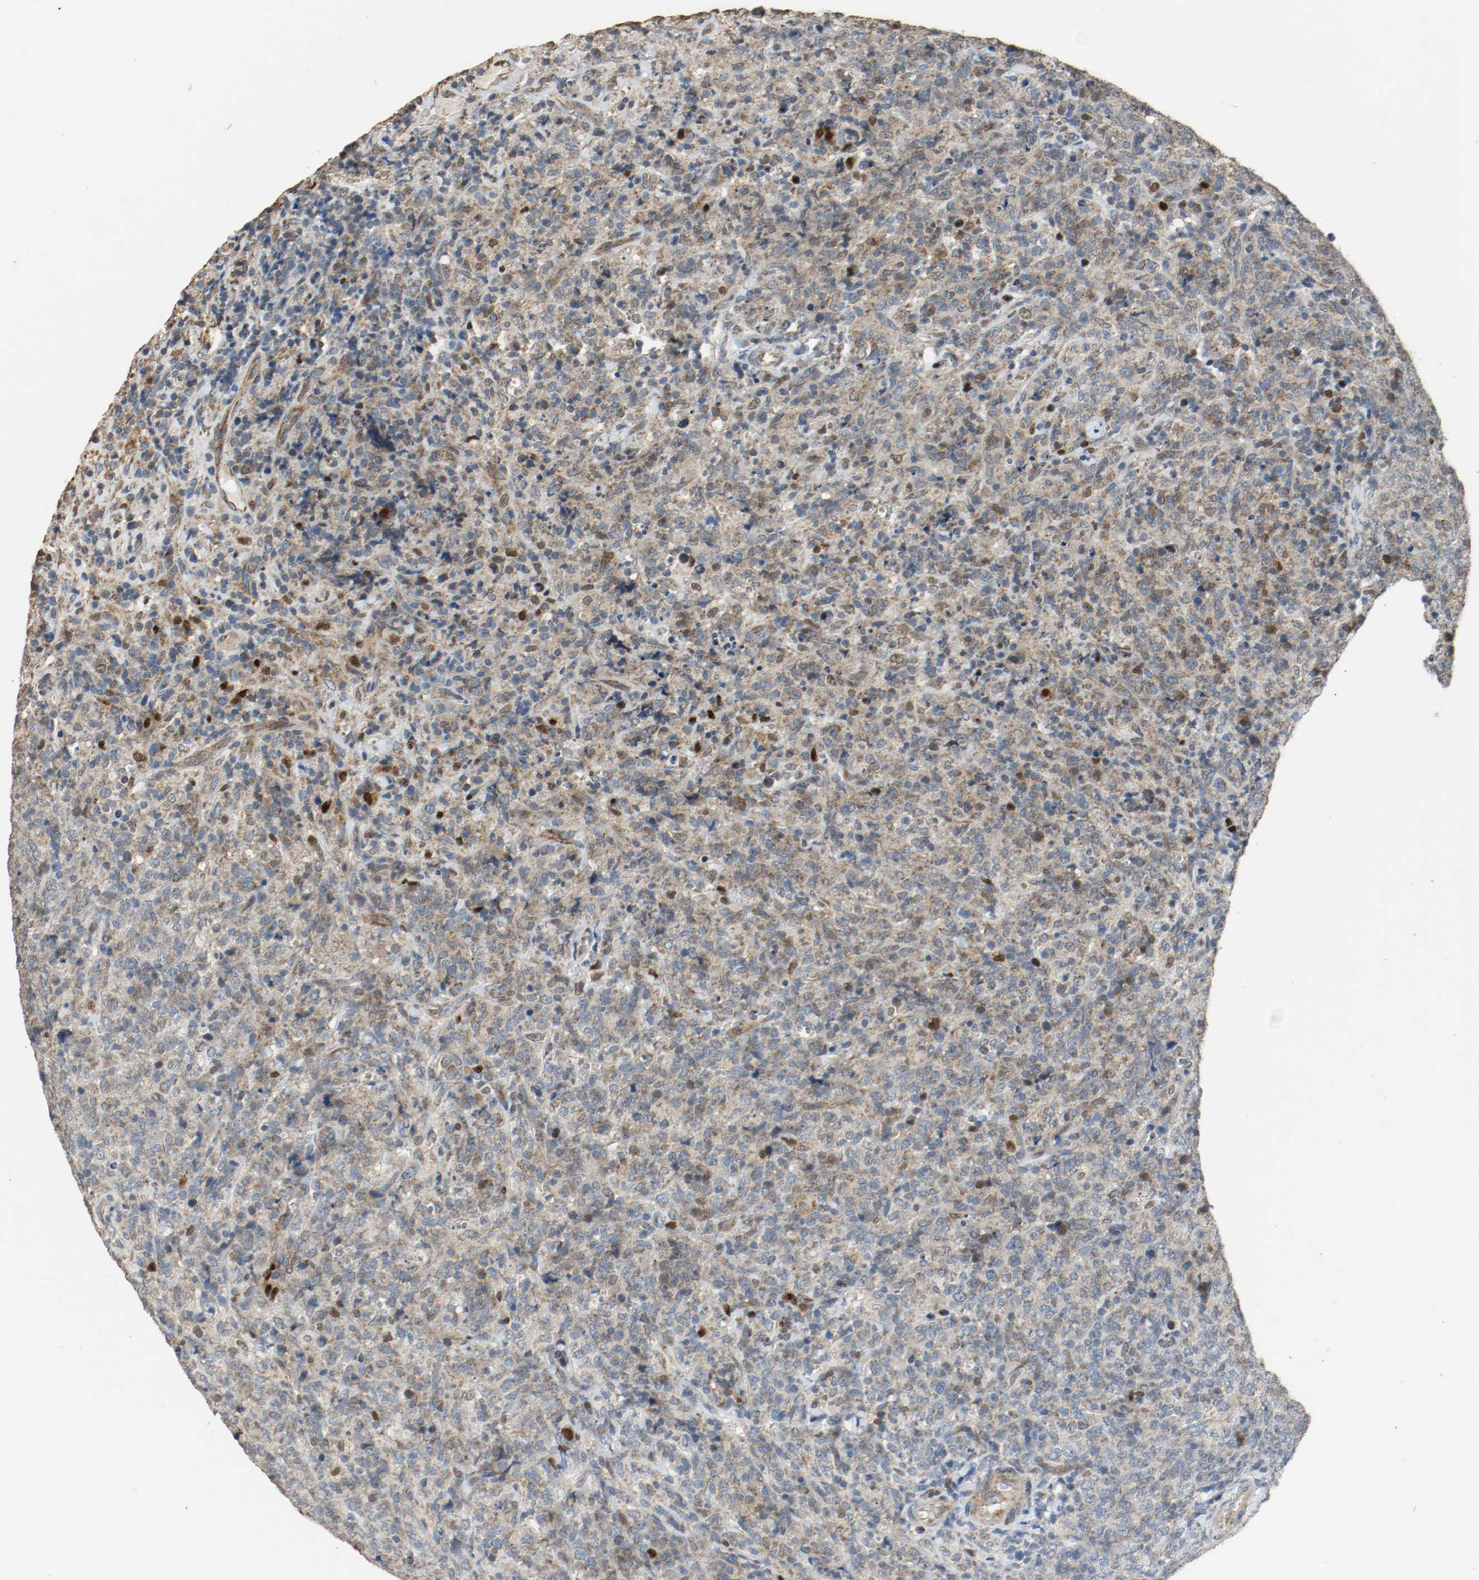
{"staining": {"intensity": "moderate", "quantity": ">75%", "location": "cytoplasmic/membranous"}, "tissue": "lymphoma", "cell_type": "Tumor cells", "image_type": "cancer", "snomed": [{"axis": "morphology", "description": "Malignant lymphoma, non-Hodgkin's type, High grade"}, {"axis": "topography", "description": "Tonsil"}], "caption": "Protein expression analysis of human malignant lymphoma, non-Hodgkin's type (high-grade) reveals moderate cytoplasmic/membranous staining in approximately >75% of tumor cells.", "gene": "ALDH4A1", "patient": {"sex": "female", "age": 36}}